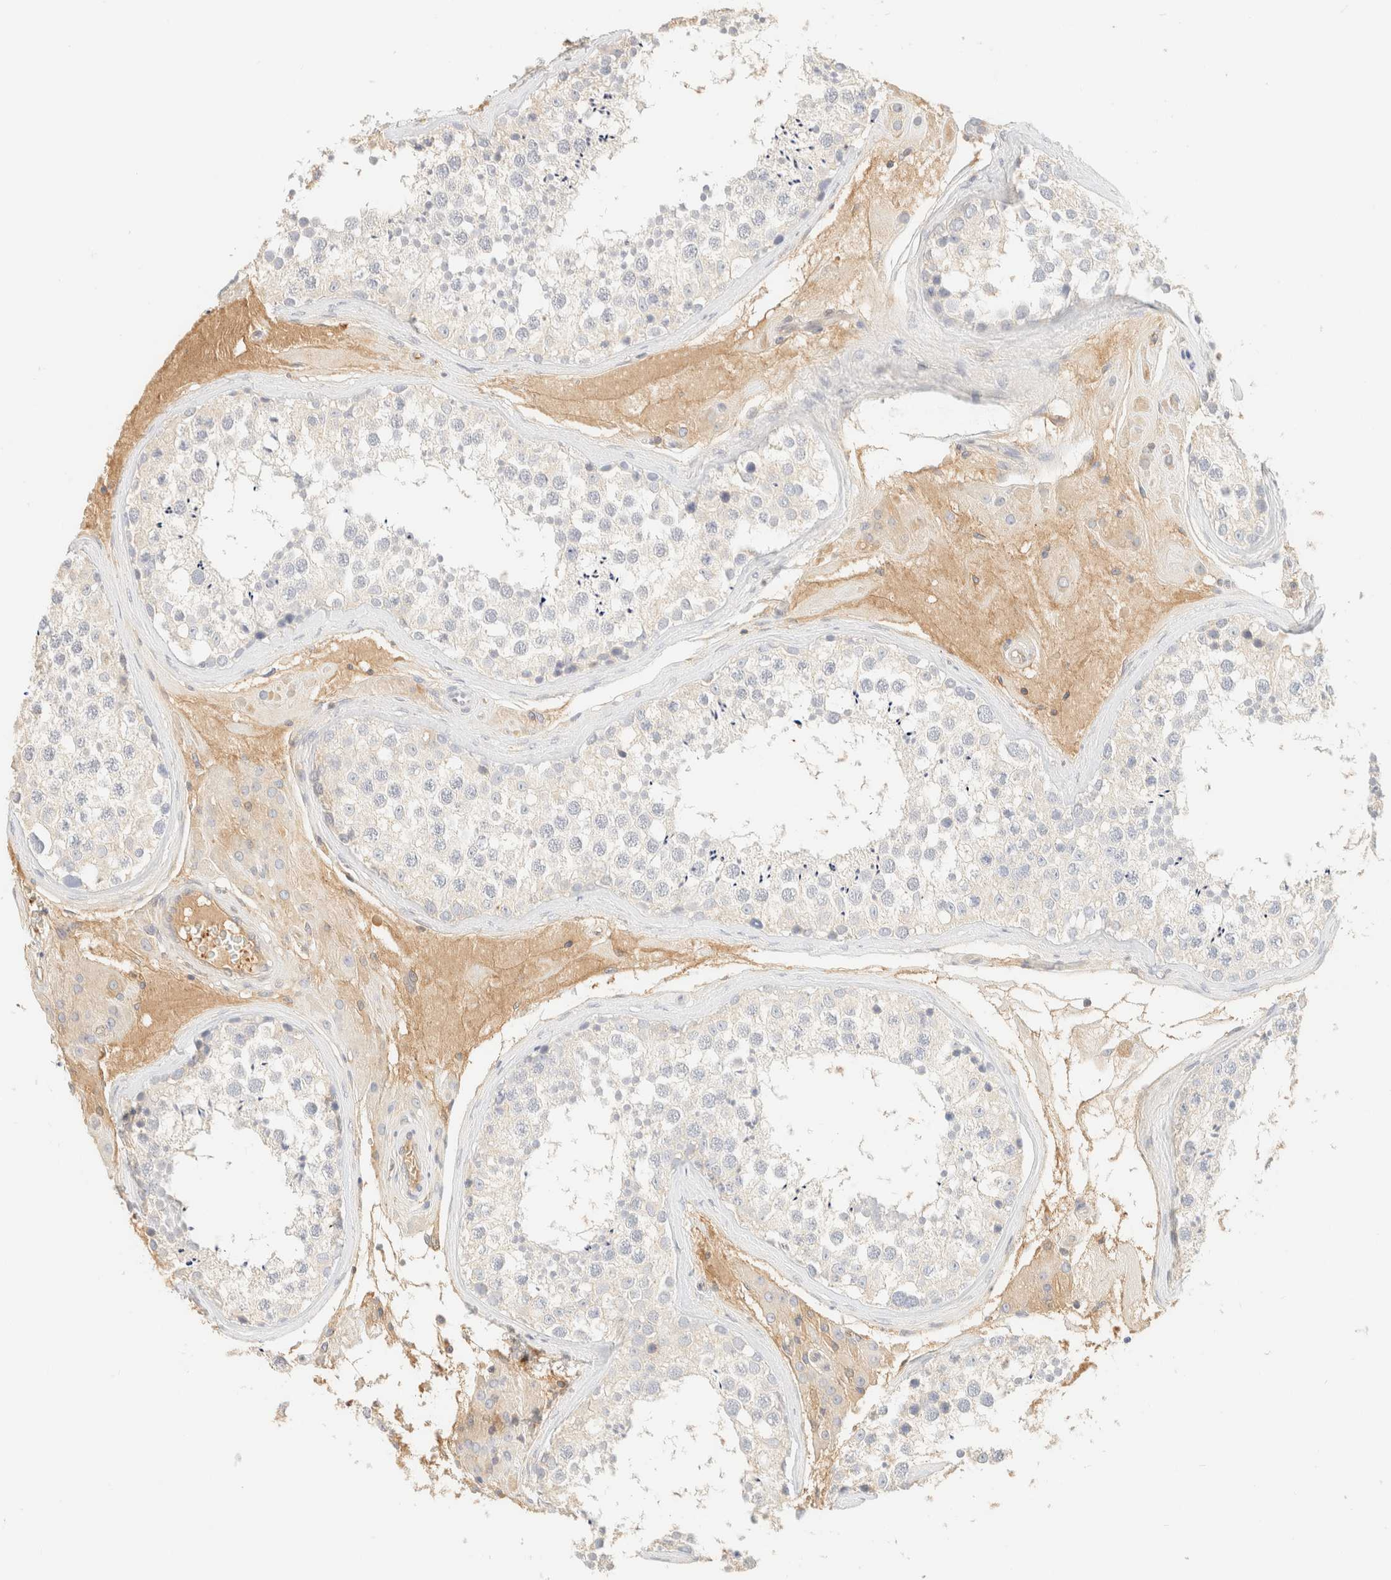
{"staining": {"intensity": "negative", "quantity": "none", "location": "none"}, "tissue": "testis", "cell_type": "Cells in seminiferous ducts", "image_type": "normal", "snomed": [{"axis": "morphology", "description": "Normal tissue, NOS"}, {"axis": "topography", "description": "Testis"}], "caption": "Cells in seminiferous ducts show no significant staining in unremarkable testis. The staining is performed using DAB (3,3'-diaminobenzidine) brown chromogen with nuclei counter-stained in using hematoxylin.", "gene": "FHOD1", "patient": {"sex": "male", "age": 46}}